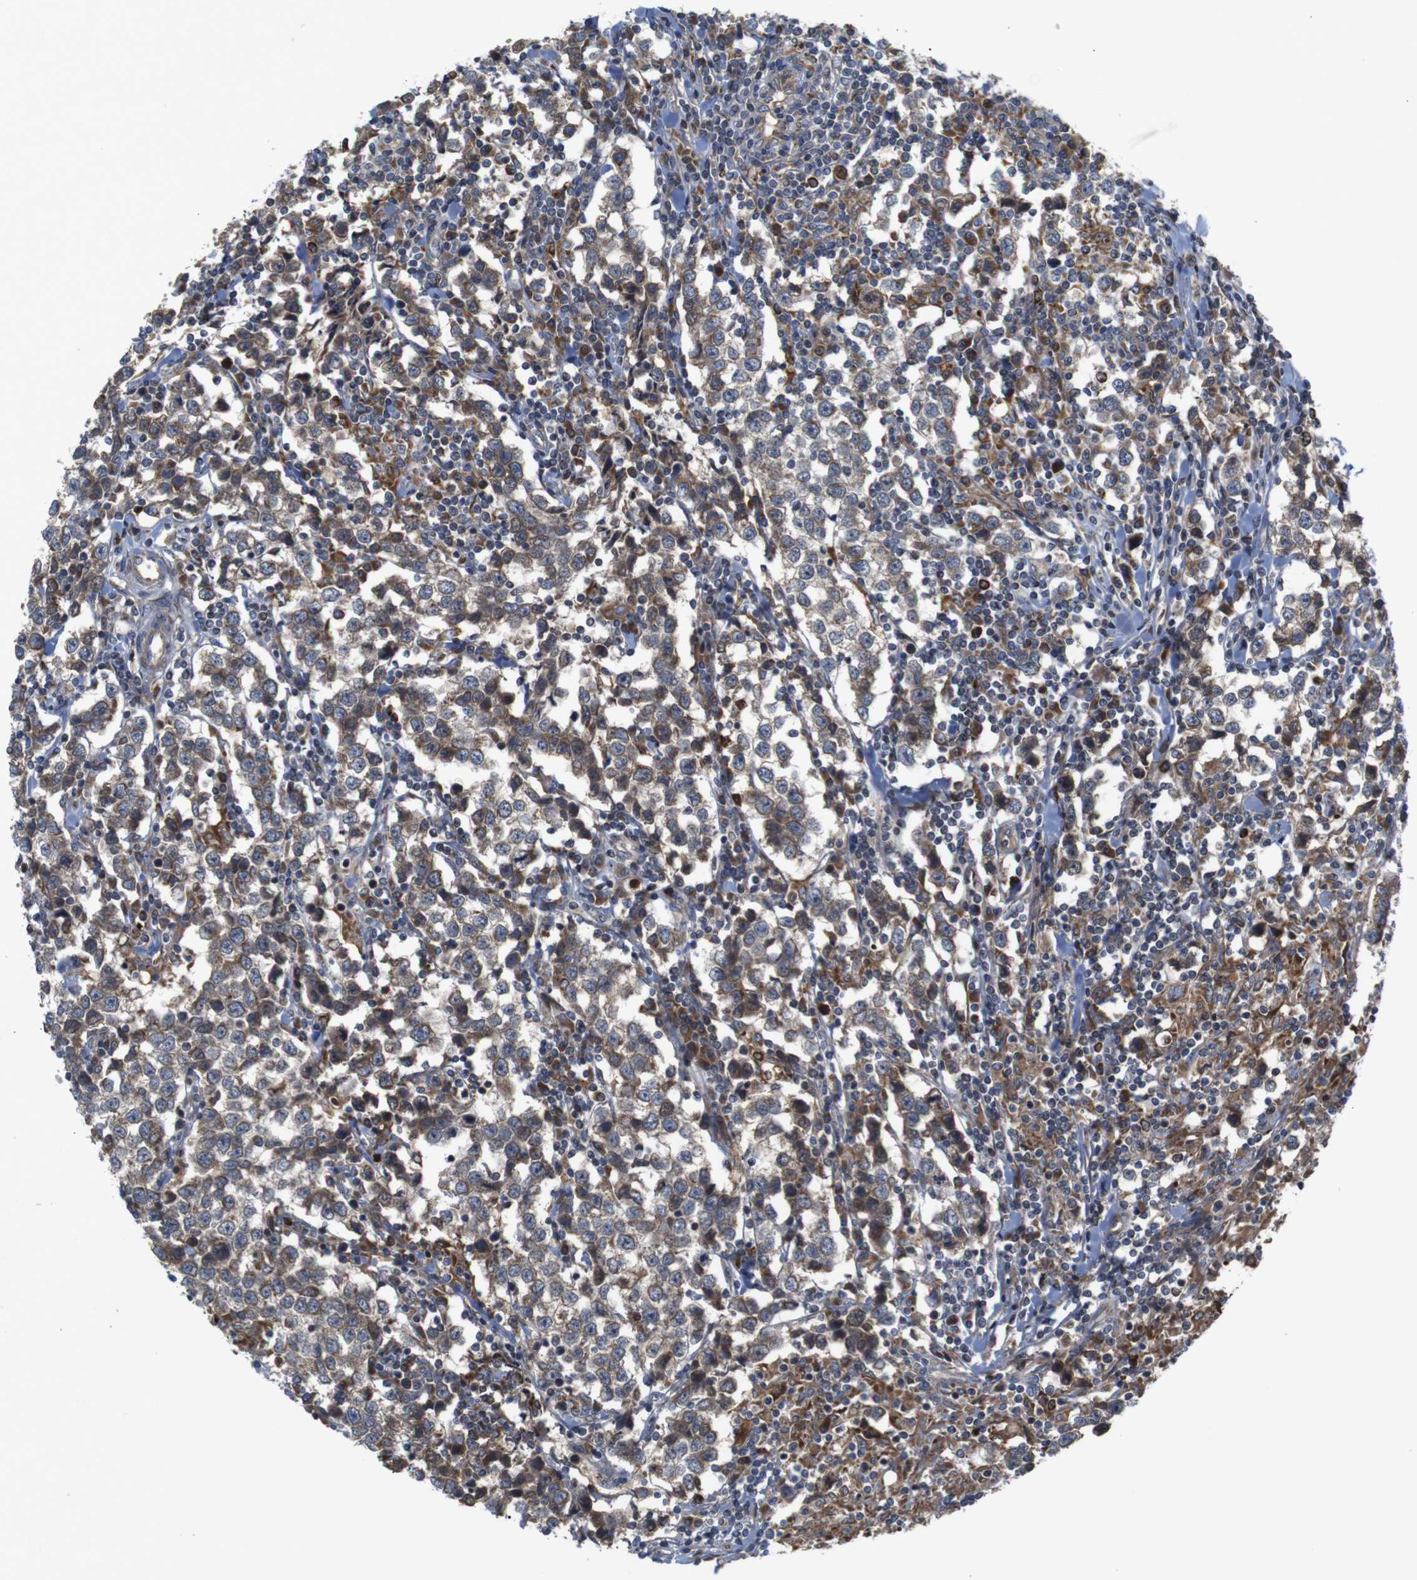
{"staining": {"intensity": "weak", "quantity": ">75%", "location": "cytoplasmic/membranous"}, "tissue": "testis cancer", "cell_type": "Tumor cells", "image_type": "cancer", "snomed": [{"axis": "morphology", "description": "Seminoma, NOS"}, {"axis": "morphology", "description": "Carcinoma, Embryonal, NOS"}, {"axis": "topography", "description": "Testis"}], "caption": "Immunohistochemical staining of human testis seminoma reveals weak cytoplasmic/membranous protein staining in about >75% of tumor cells. The staining was performed using DAB to visualize the protein expression in brown, while the nuclei were stained in blue with hematoxylin (Magnification: 20x).", "gene": "PTPN1", "patient": {"sex": "male", "age": 36}}